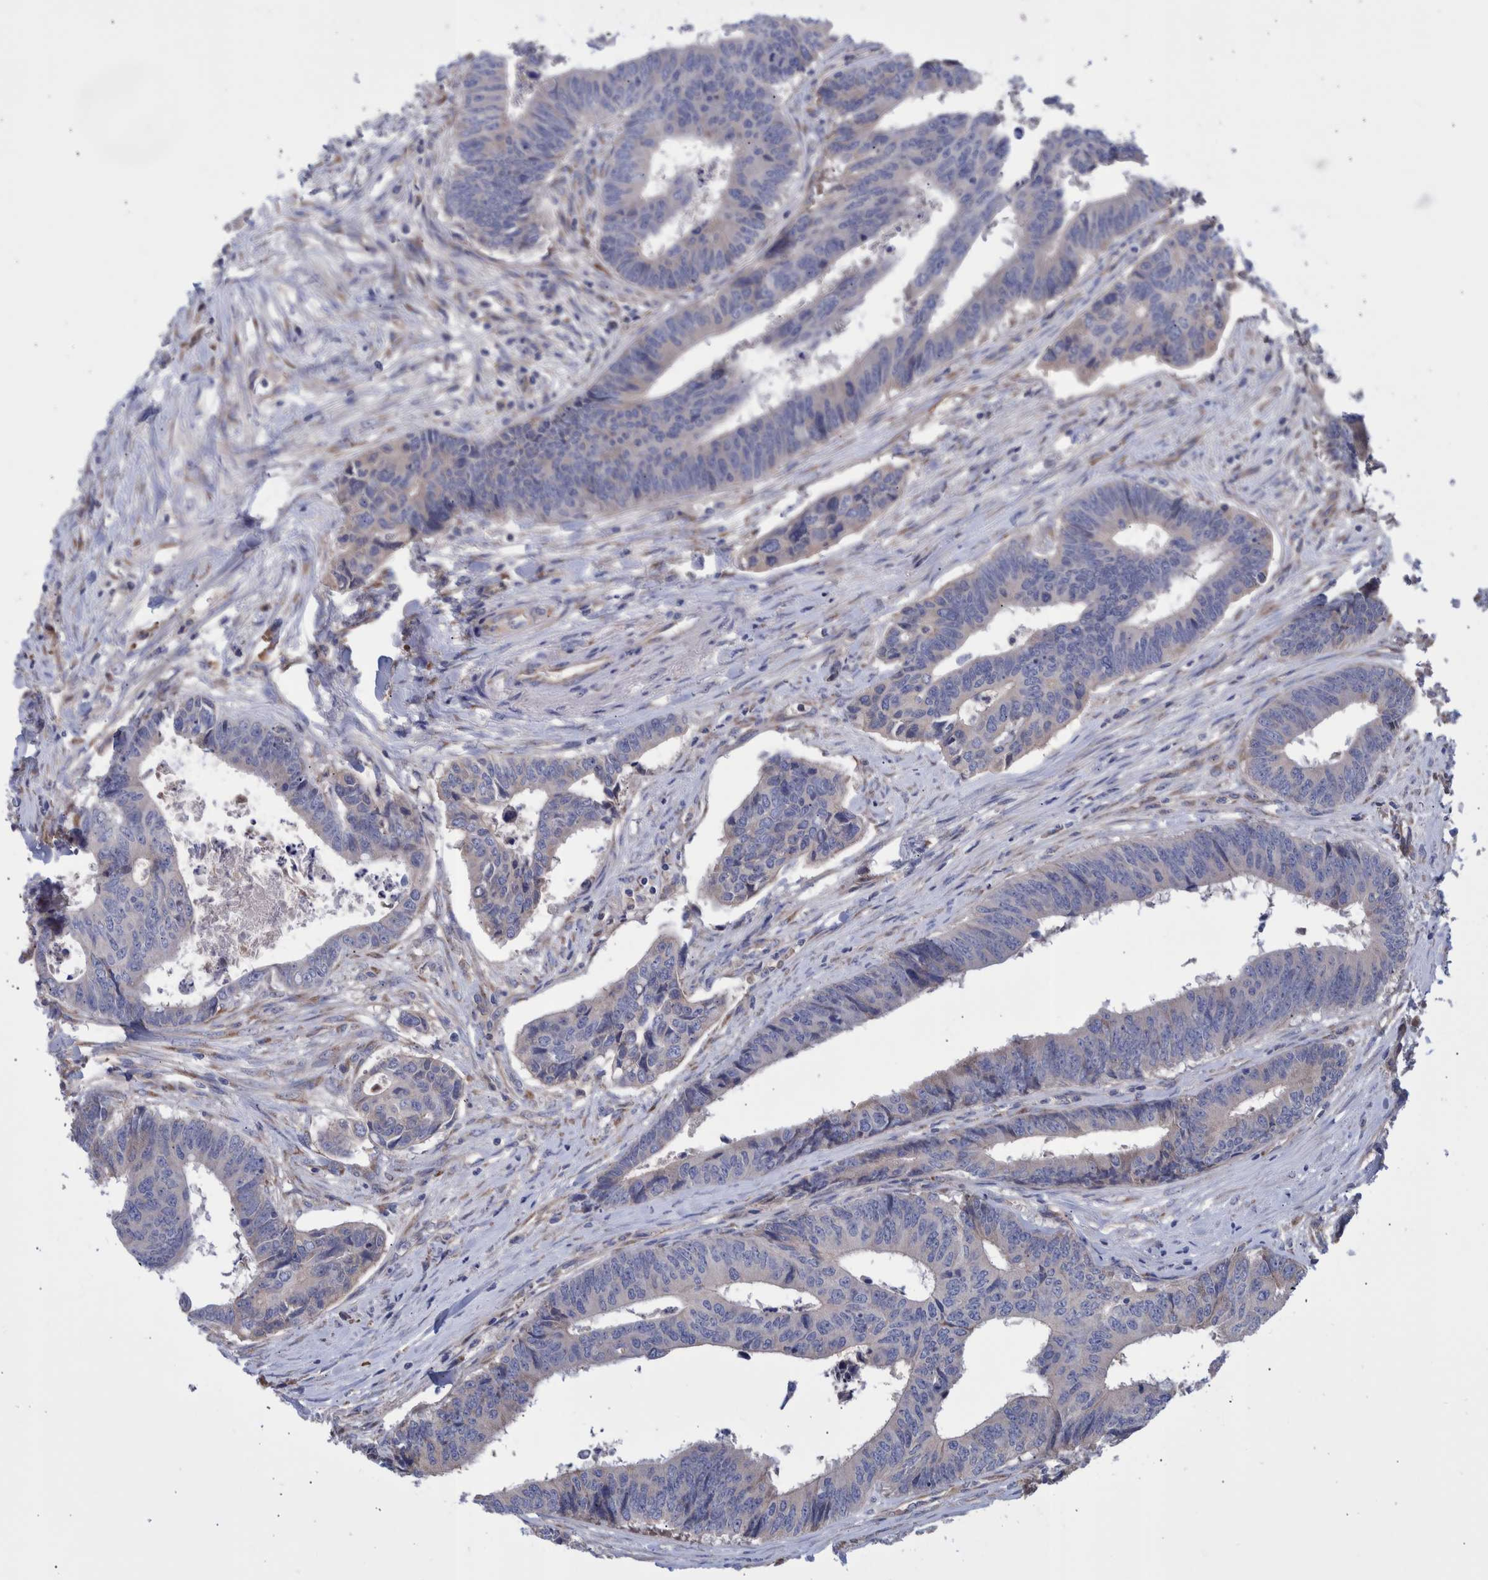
{"staining": {"intensity": "negative", "quantity": "none", "location": "none"}, "tissue": "colorectal cancer", "cell_type": "Tumor cells", "image_type": "cancer", "snomed": [{"axis": "morphology", "description": "Adenocarcinoma, NOS"}, {"axis": "topography", "description": "Rectum"}], "caption": "Immunohistochemistry (IHC) of human colorectal adenocarcinoma shows no expression in tumor cells.", "gene": "DLL4", "patient": {"sex": "male", "age": 84}}